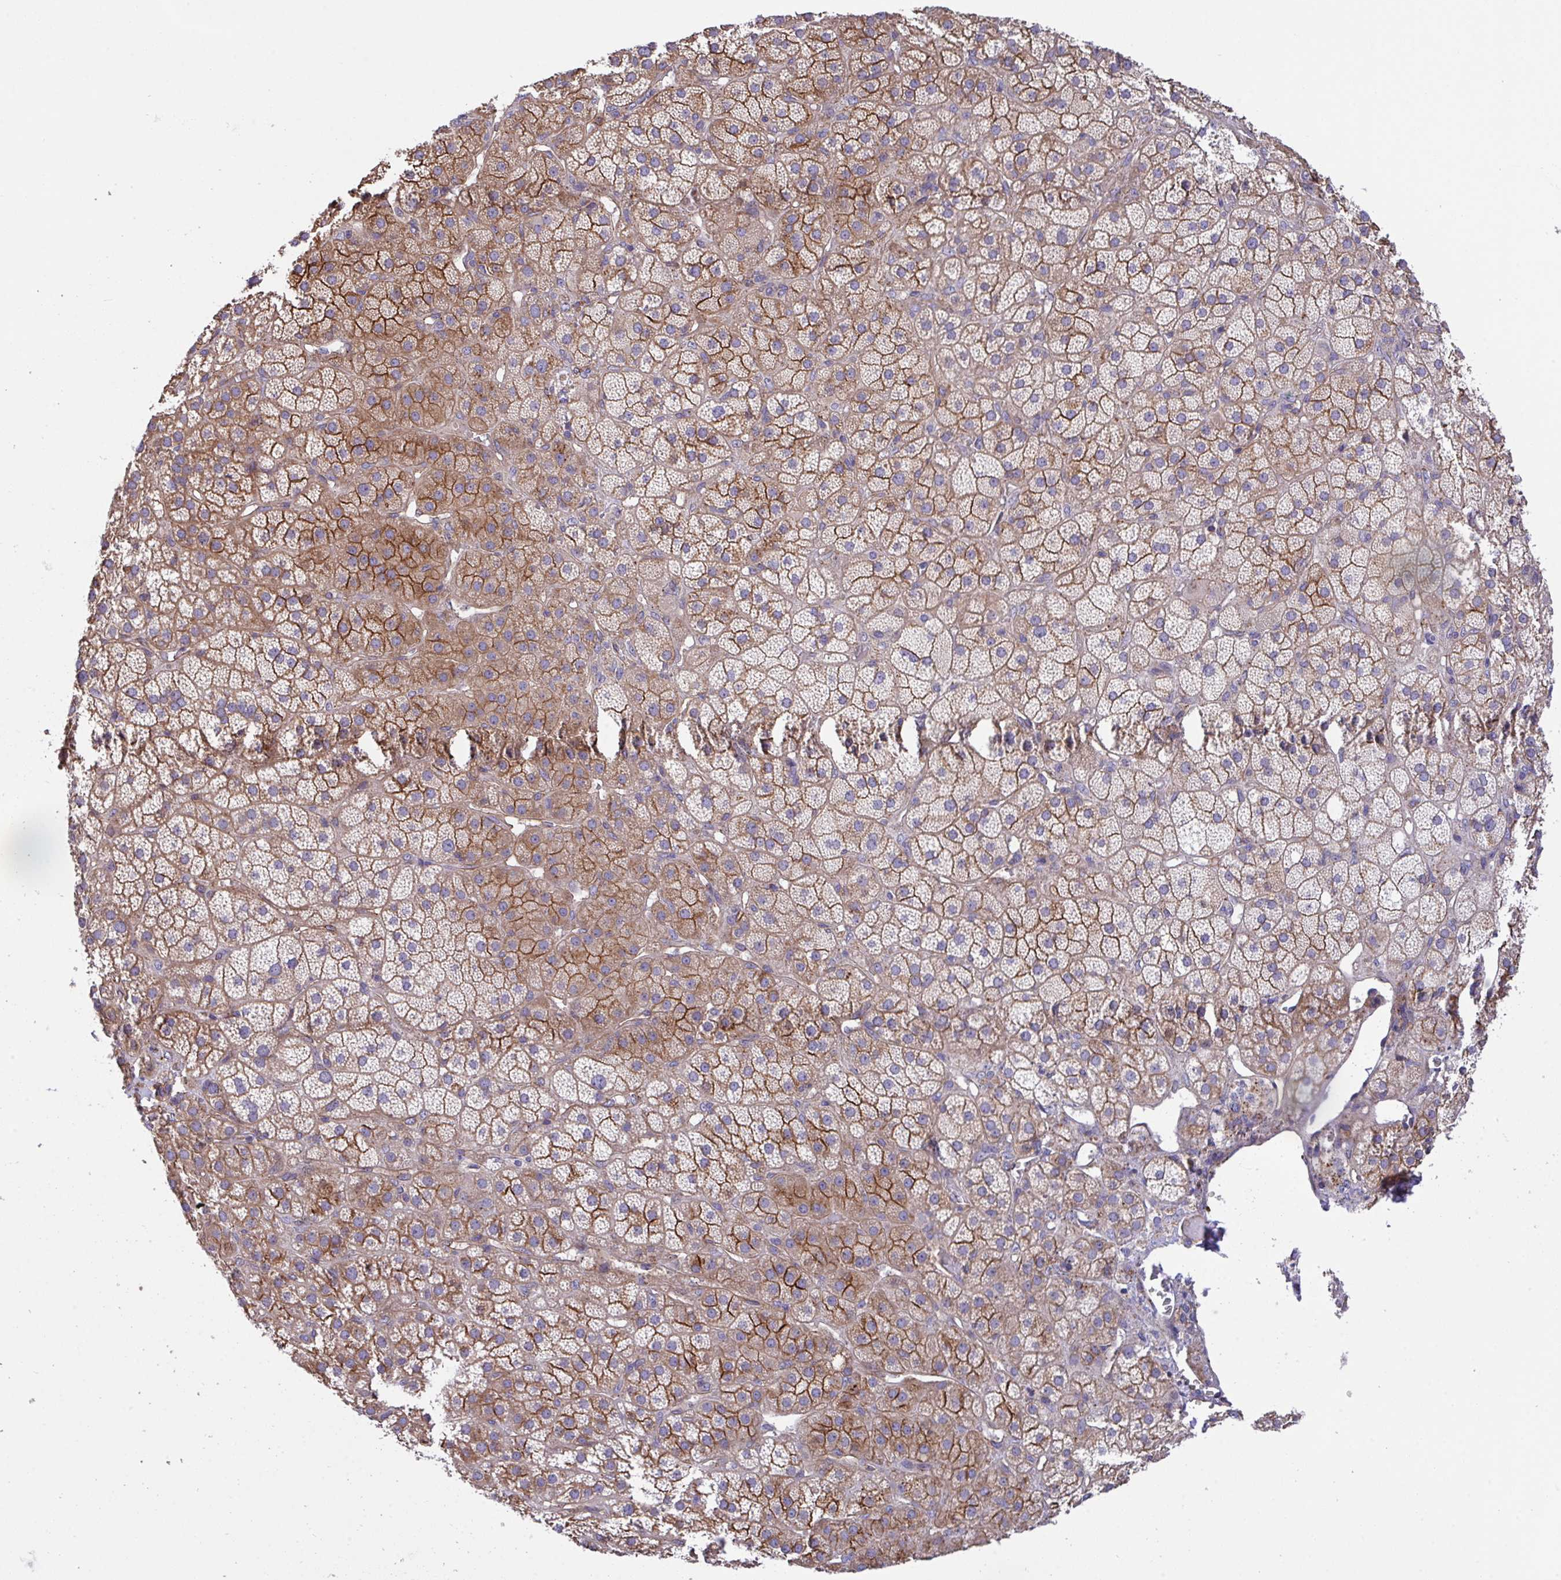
{"staining": {"intensity": "strong", "quantity": "25%-75%", "location": "cytoplasmic/membranous"}, "tissue": "adrenal gland", "cell_type": "Glandular cells", "image_type": "normal", "snomed": [{"axis": "morphology", "description": "Normal tissue, NOS"}, {"axis": "topography", "description": "Adrenal gland"}], "caption": "Adrenal gland stained with DAB immunohistochemistry exhibits high levels of strong cytoplasmic/membranous expression in approximately 25%-75% of glandular cells. (Brightfield microscopy of DAB IHC at high magnification).", "gene": "C4orf36", "patient": {"sex": "male", "age": 57}}